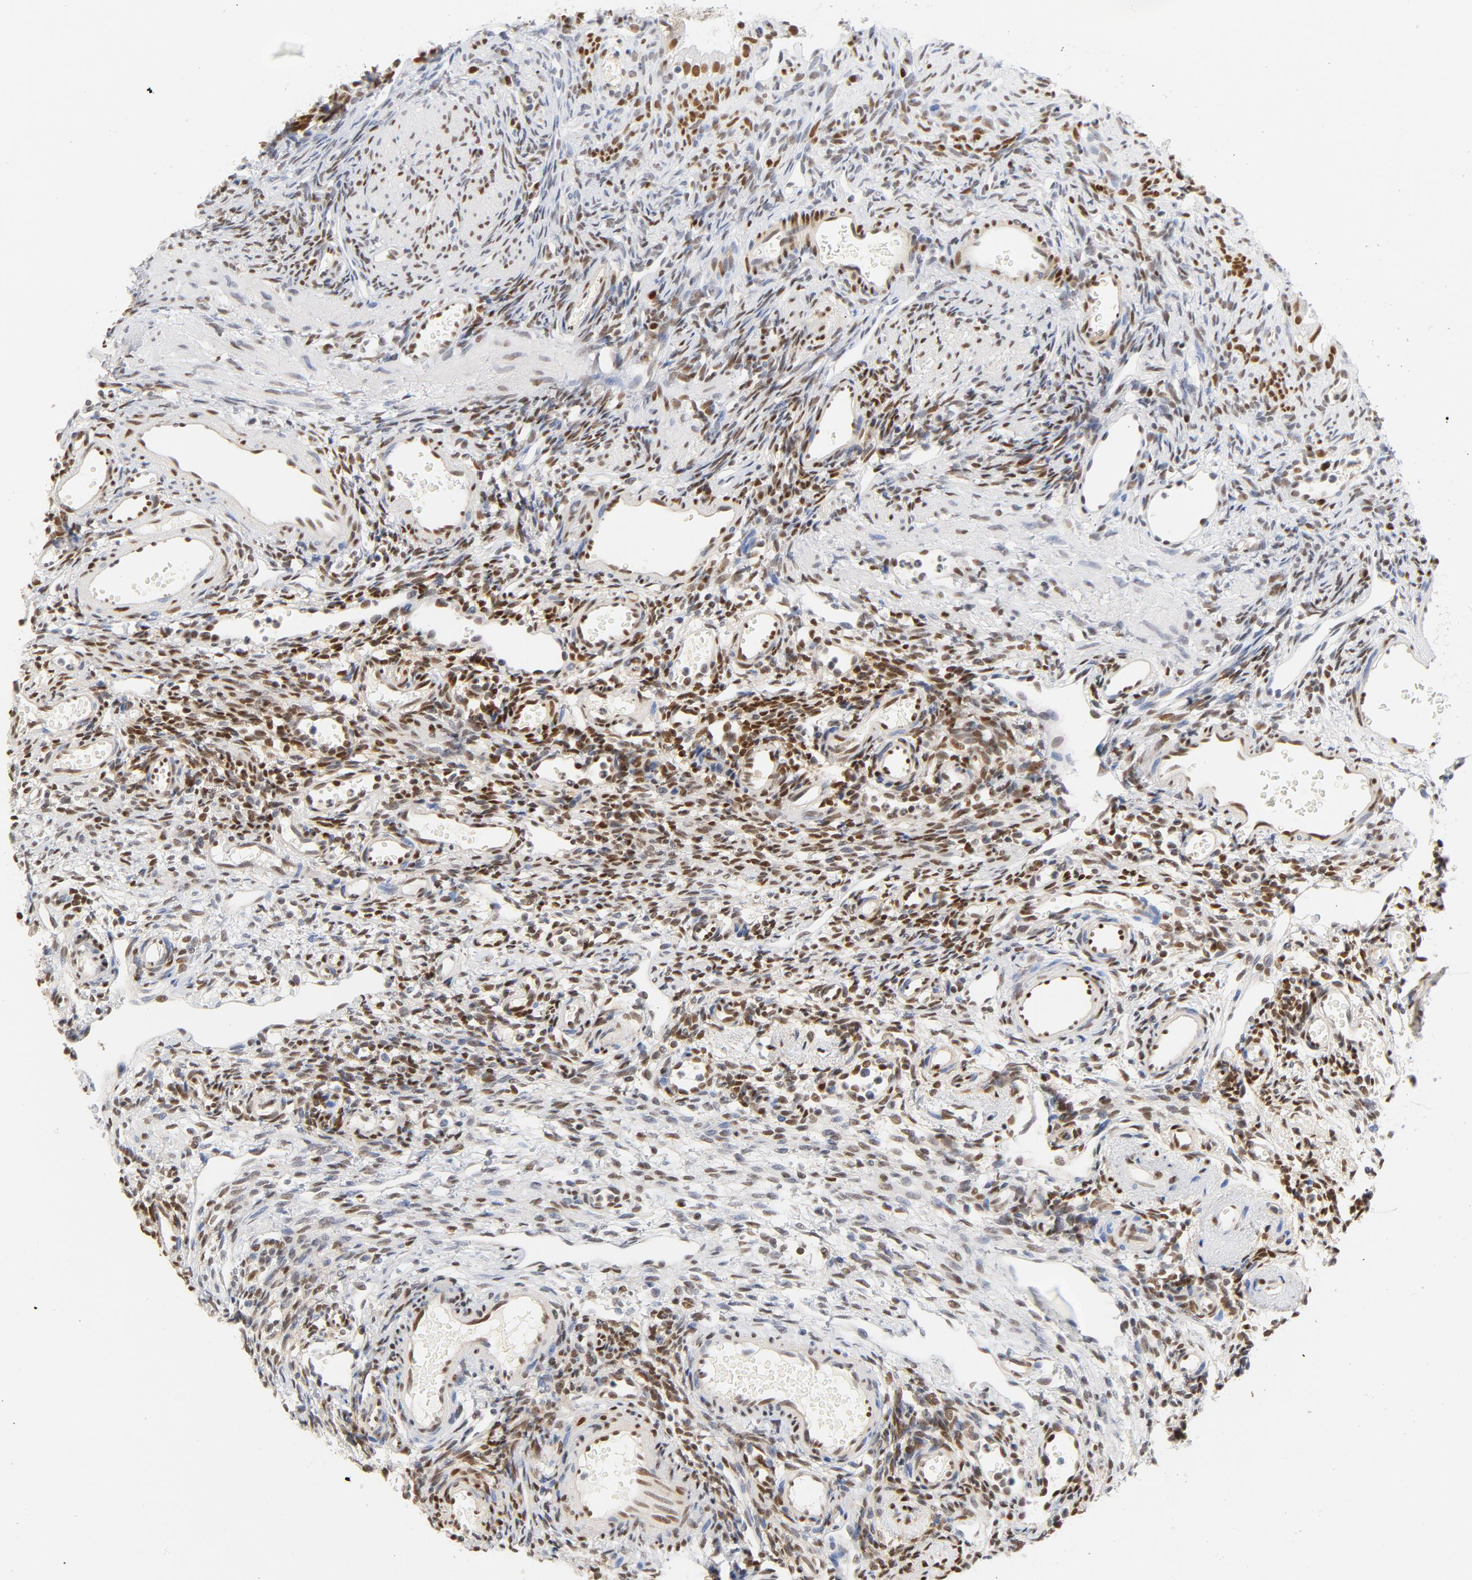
{"staining": {"intensity": "strong", "quantity": "25%-75%", "location": "nuclear"}, "tissue": "ovary", "cell_type": "Follicle cells", "image_type": "normal", "snomed": [{"axis": "morphology", "description": "Normal tissue, NOS"}, {"axis": "topography", "description": "Ovary"}], "caption": "DAB immunohistochemical staining of unremarkable ovary exhibits strong nuclear protein staining in approximately 25%-75% of follicle cells.", "gene": "CDKN1B", "patient": {"sex": "female", "age": 33}}